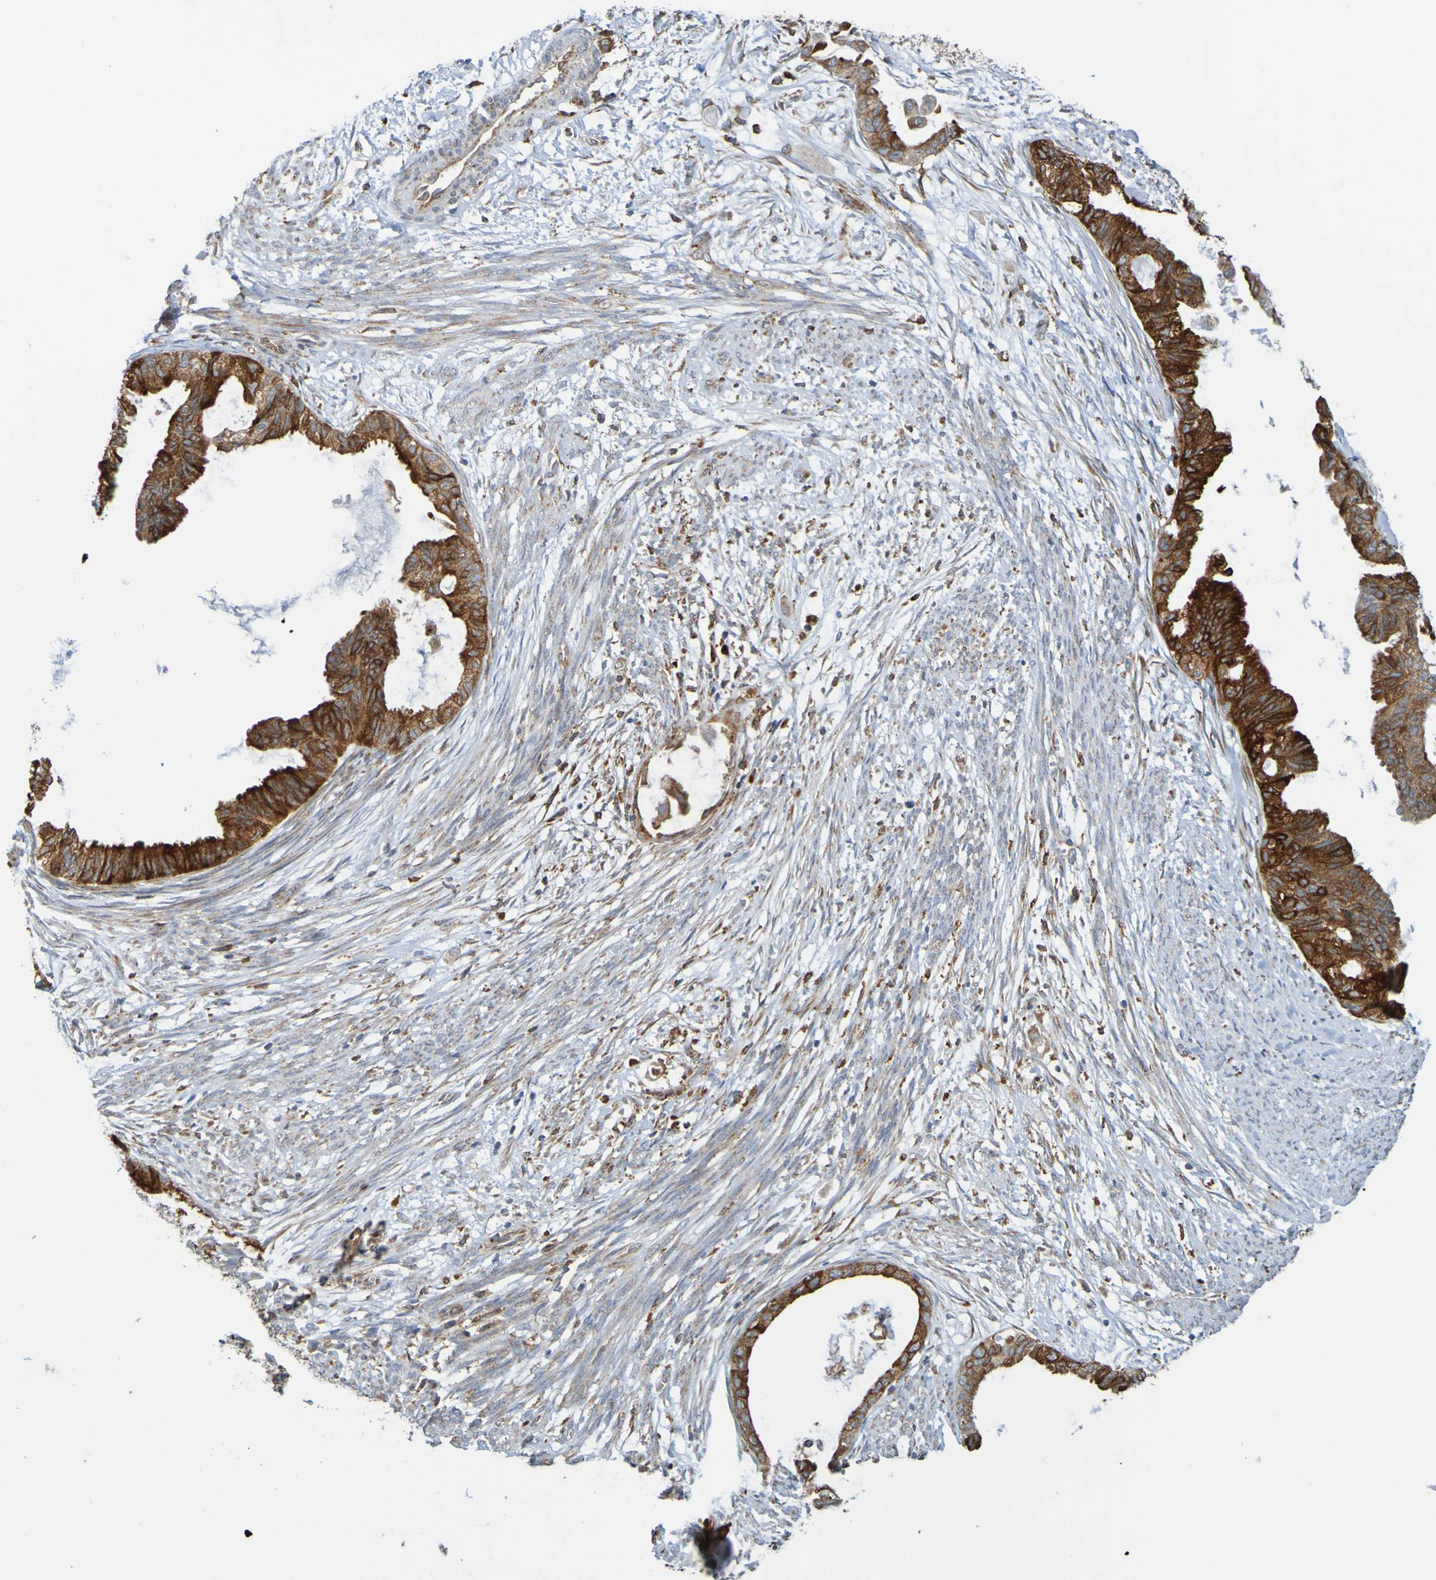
{"staining": {"intensity": "strong", "quantity": ">75%", "location": "cytoplasmic/membranous"}, "tissue": "cervical cancer", "cell_type": "Tumor cells", "image_type": "cancer", "snomed": [{"axis": "morphology", "description": "Normal tissue, NOS"}, {"axis": "morphology", "description": "Adenocarcinoma, NOS"}, {"axis": "topography", "description": "Cervix"}, {"axis": "topography", "description": "Endometrium"}], "caption": "DAB (3,3'-diaminobenzidine) immunohistochemical staining of adenocarcinoma (cervical) exhibits strong cytoplasmic/membranous protein positivity in approximately >75% of tumor cells. Using DAB (brown) and hematoxylin (blue) stains, captured at high magnification using brightfield microscopy.", "gene": "PDIA3", "patient": {"sex": "female", "age": 86}}